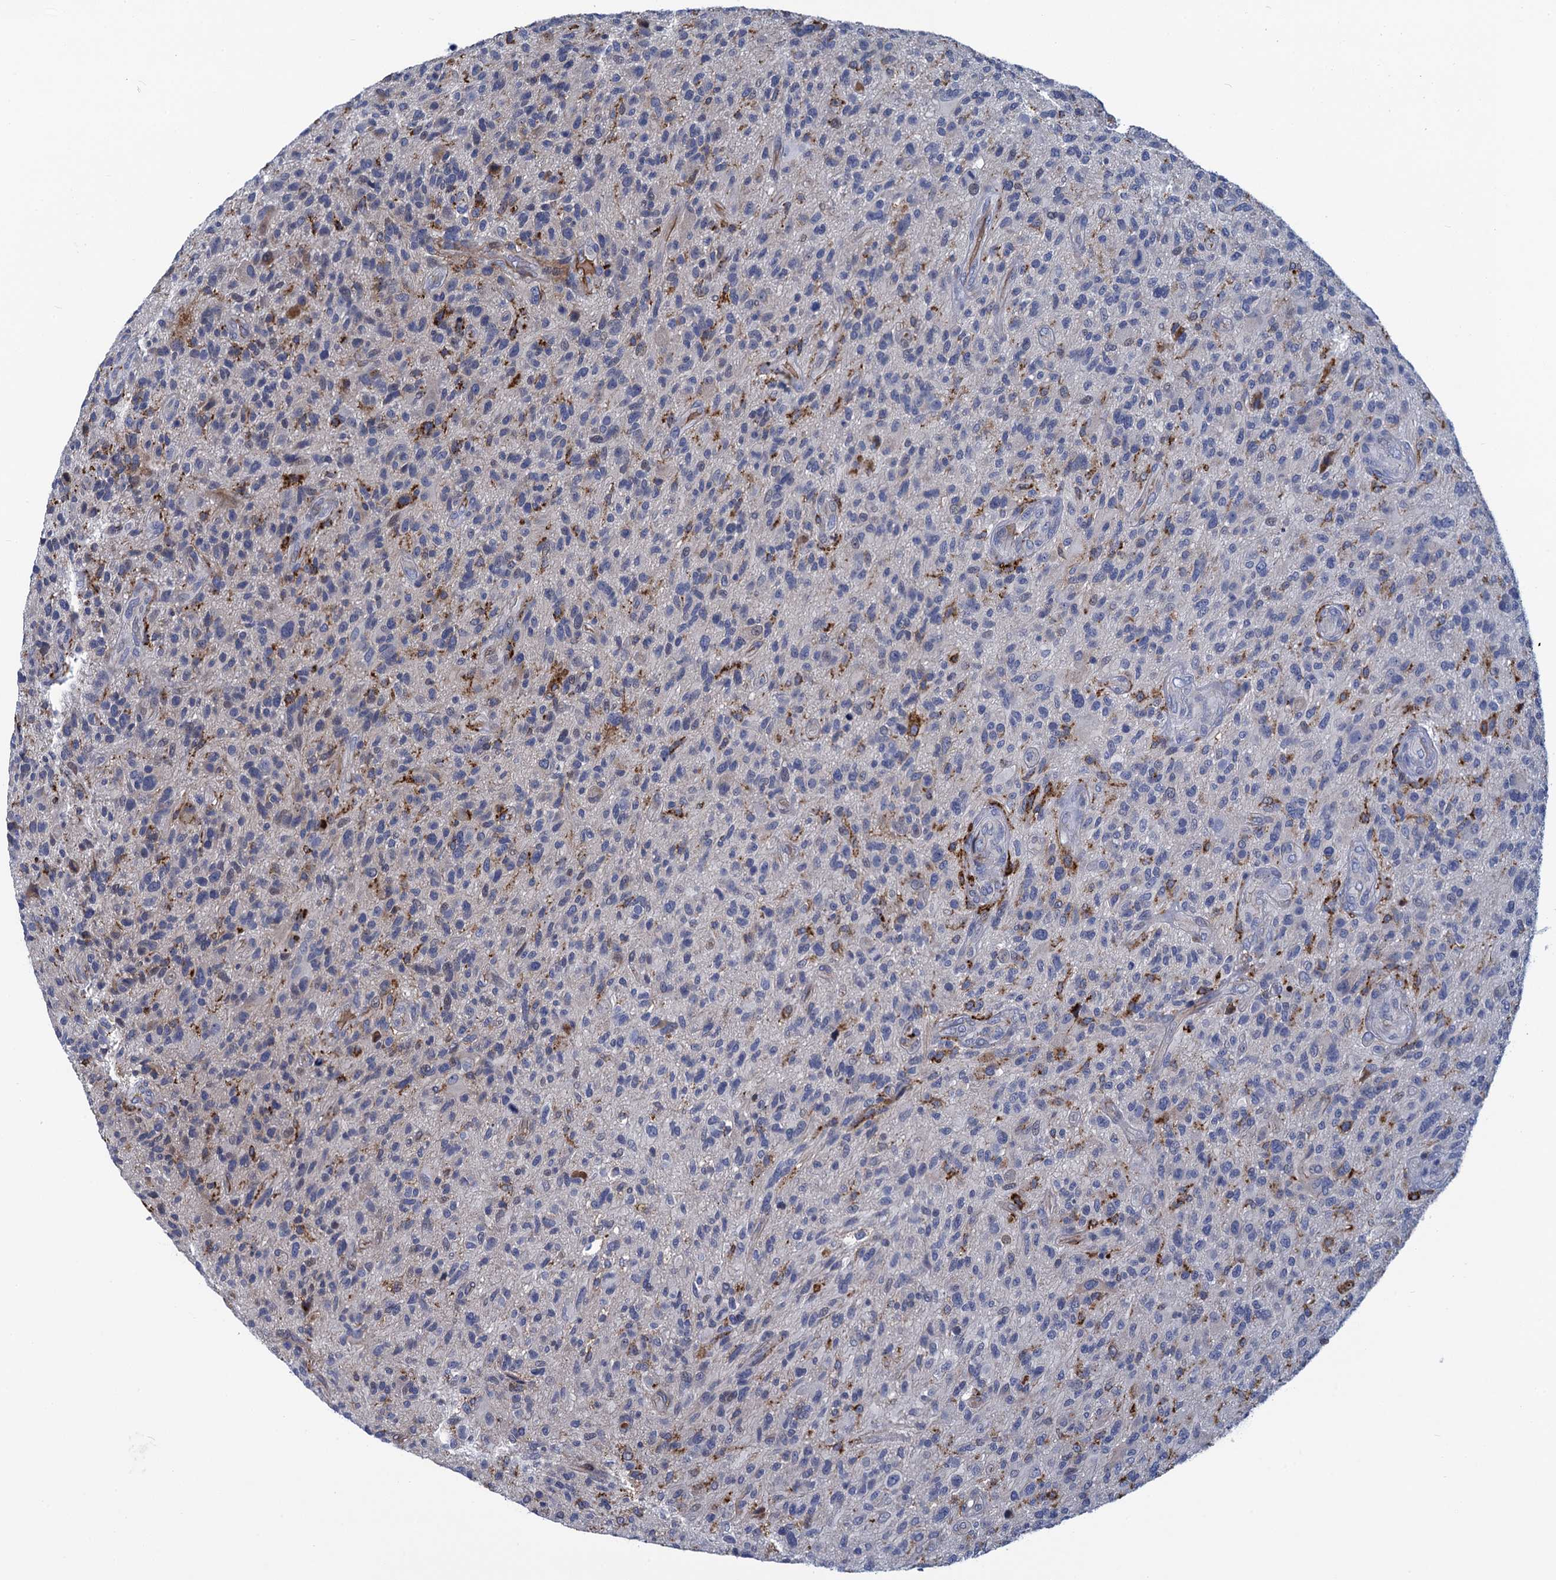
{"staining": {"intensity": "negative", "quantity": "none", "location": "none"}, "tissue": "glioma", "cell_type": "Tumor cells", "image_type": "cancer", "snomed": [{"axis": "morphology", "description": "Glioma, malignant, High grade"}, {"axis": "topography", "description": "Brain"}], "caption": "Human malignant high-grade glioma stained for a protein using immunohistochemistry demonstrates no staining in tumor cells.", "gene": "DNHD1", "patient": {"sex": "male", "age": 47}}